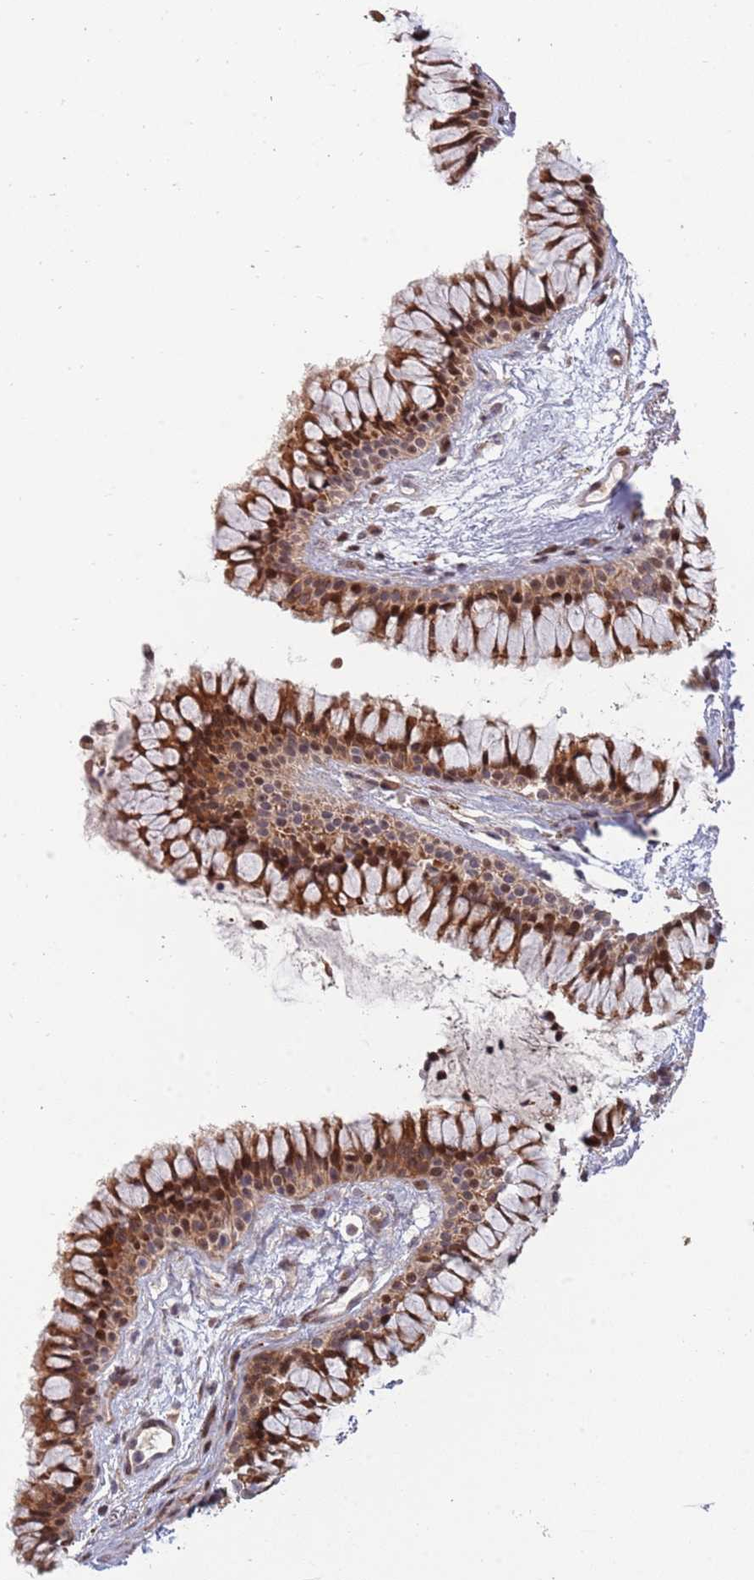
{"staining": {"intensity": "strong", "quantity": "25%-75%", "location": "cytoplasmic/membranous,nuclear"}, "tissue": "nasopharynx", "cell_type": "Respiratory epithelial cells", "image_type": "normal", "snomed": [{"axis": "morphology", "description": "Normal tissue, NOS"}, {"axis": "topography", "description": "Nasopharynx"}], "caption": "Respiratory epithelial cells reveal strong cytoplasmic/membranous,nuclear staining in approximately 25%-75% of cells in unremarkable nasopharynx. (Stains: DAB in brown, nuclei in blue, Microscopy: brightfield microscopy at high magnification).", "gene": "SYNDIG1L", "patient": {"sex": "male", "age": 82}}